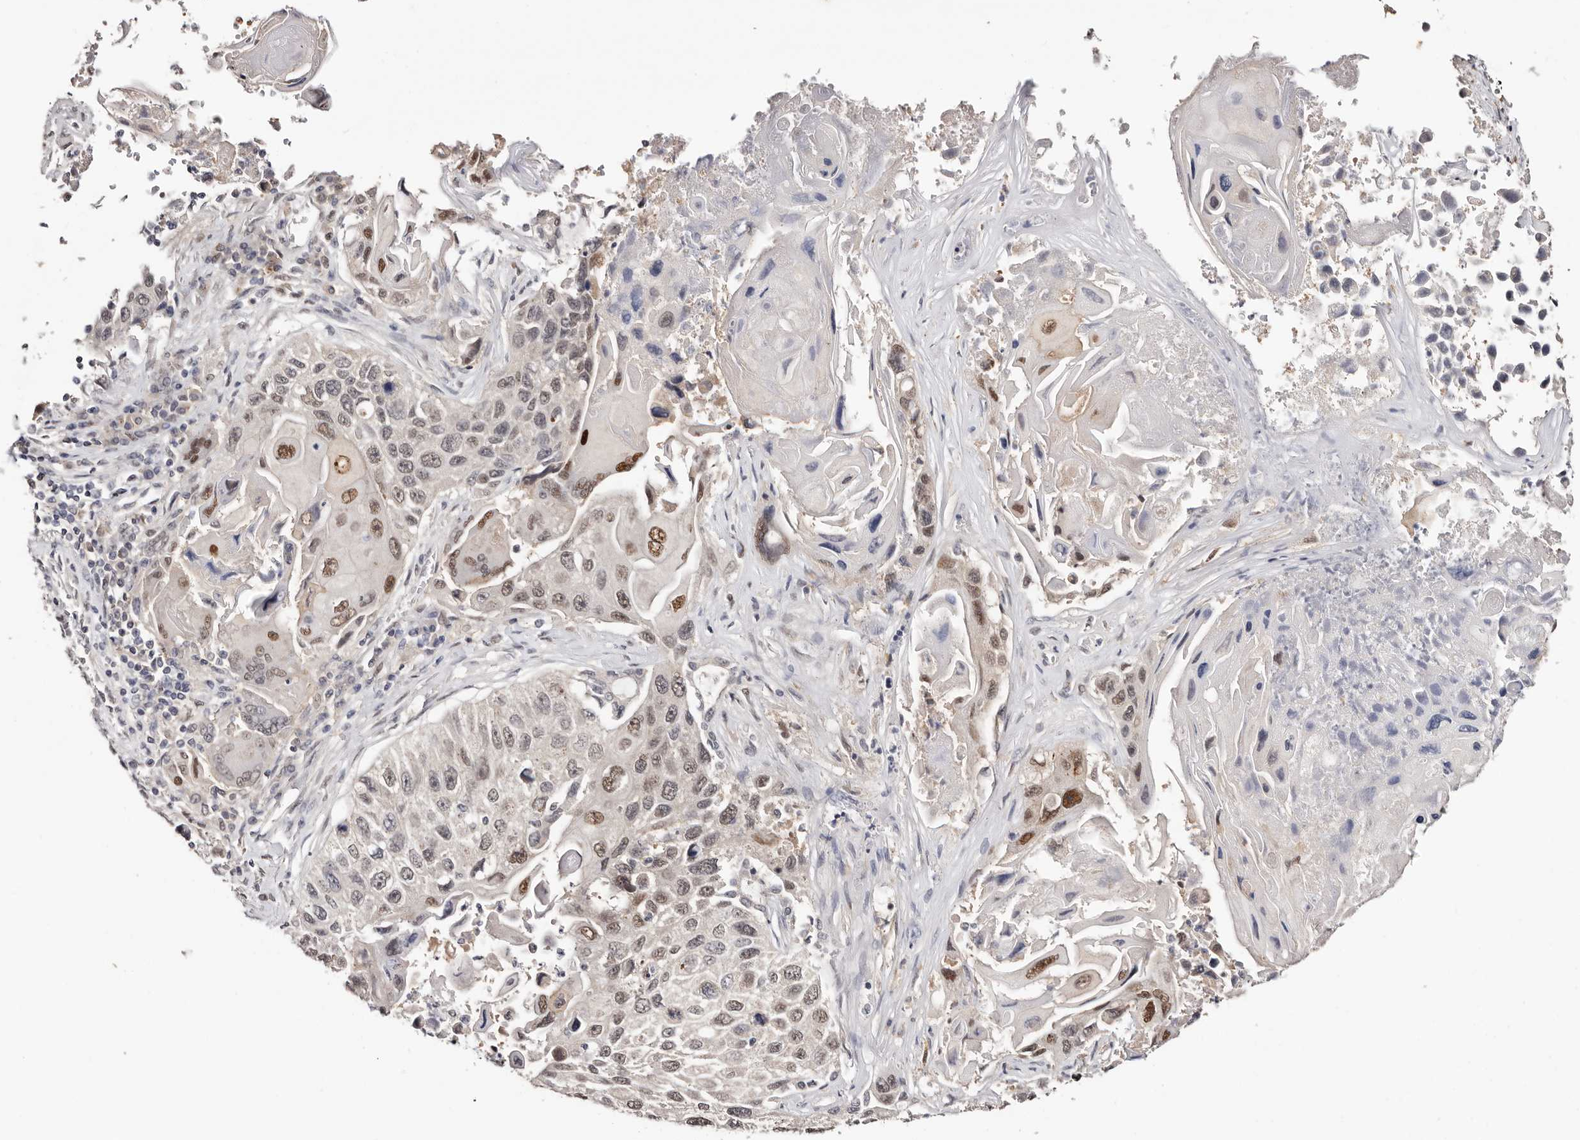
{"staining": {"intensity": "weak", "quantity": ">75%", "location": "nuclear"}, "tissue": "lung cancer", "cell_type": "Tumor cells", "image_type": "cancer", "snomed": [{"axis": "morphology", "description": "Squamous cell carcinoma, NOS"}, {"axis": "topography", "description": "Lung"}], "caption": "A histopathology image of squamous cell carcinoma (lung) stained for a protein exhibits weak nuclear brown staining in tumor cells. (DAB (3,3'-diaminobenzidine) IHC, brown staining for protein, blue staining for nuclei).", "gene": "TYW3", "patient": {"sex": "male", "age": 61}}